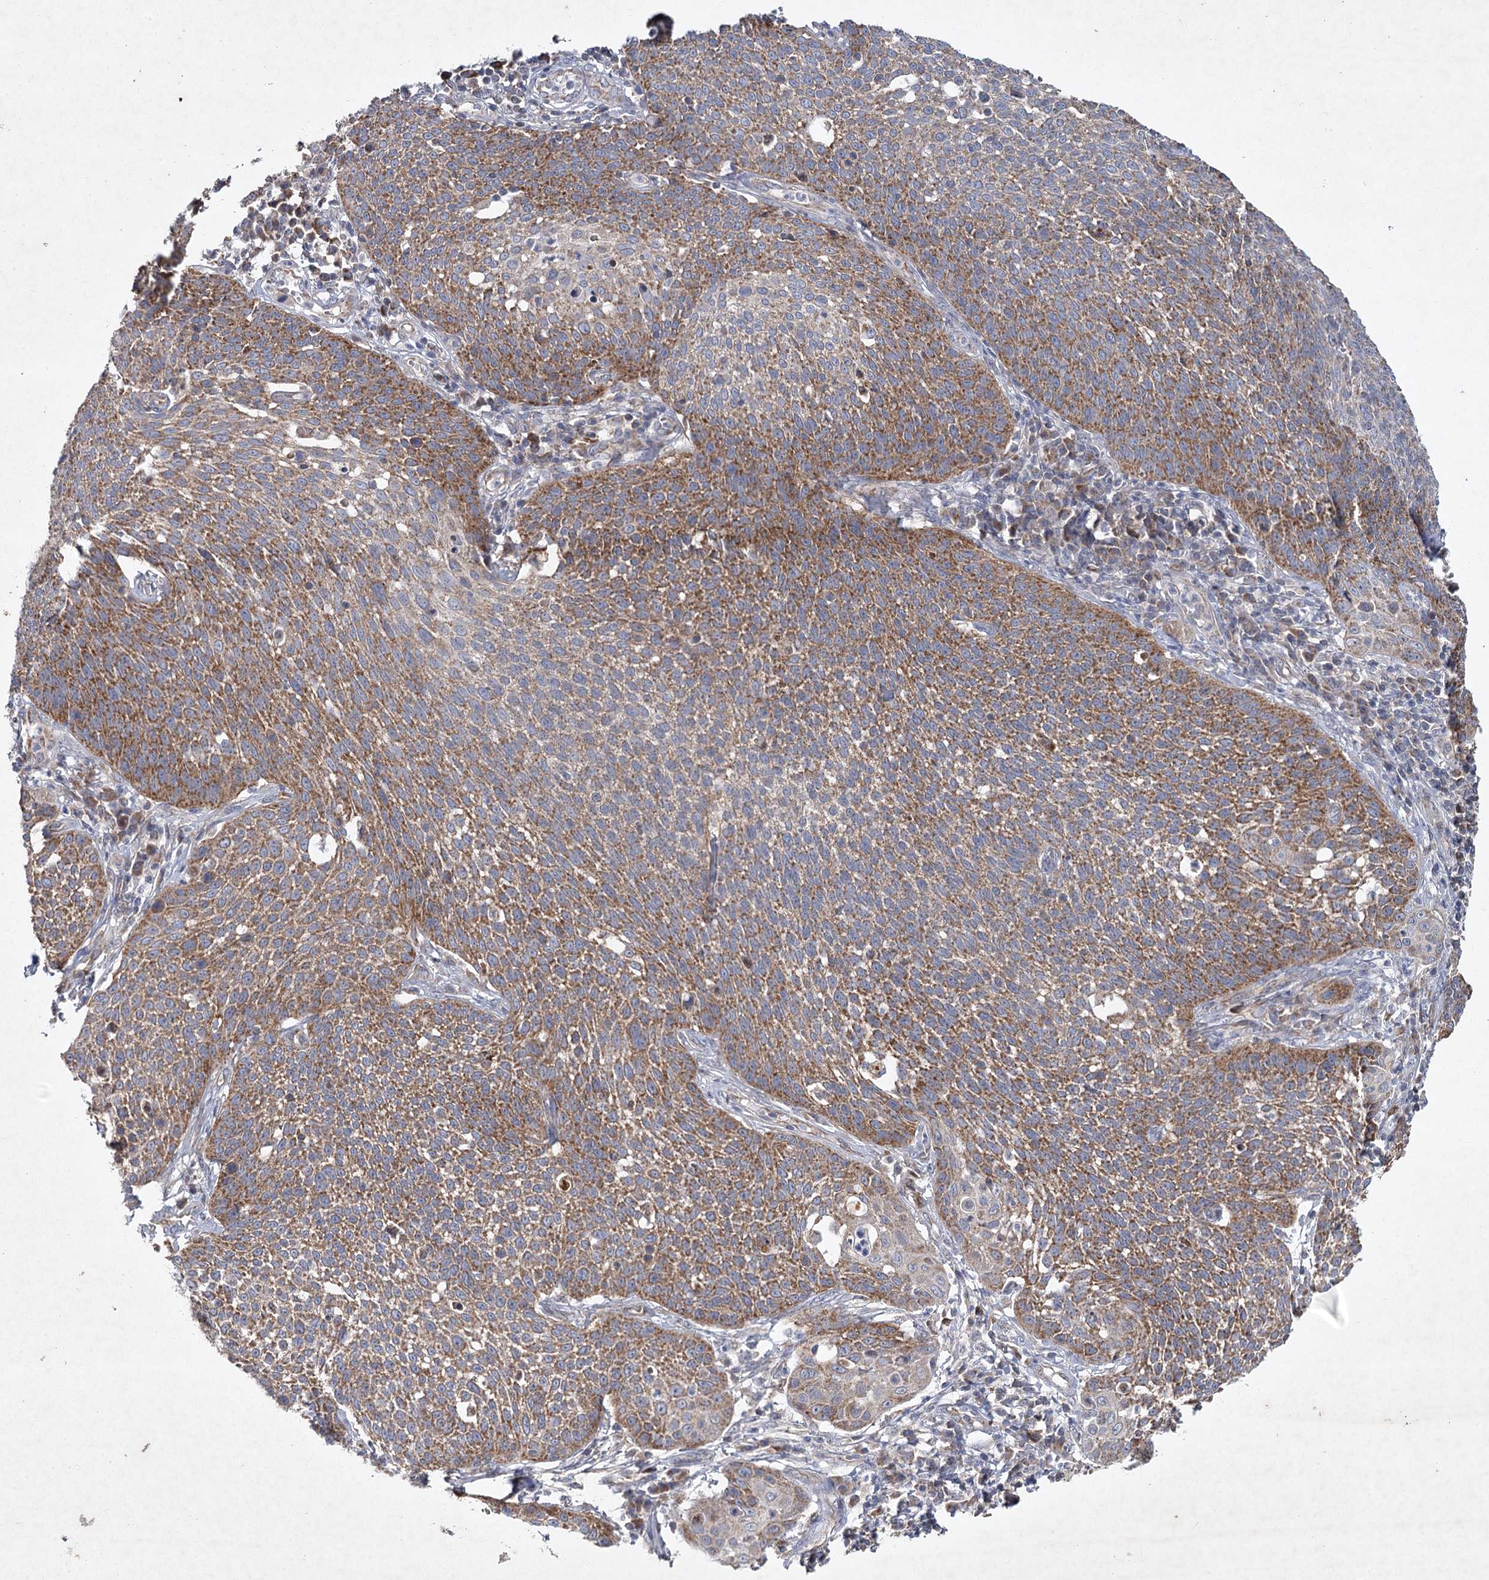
{"staining": {"intensity": "moderate", "quantity": ">75%", "location": "cytoplasmic/membranous"}, "tissue": "cervical cancer", "cell_type": "Tumor cells", "image_type": "cancer", "snomed": [{"axis": "morphology", "description": "Squamous cell carcinoma, NOS"}, {"axis": "topography", "description": "Cervix"}], "caption": "DAB (3,3'-diaminobenzidine) immunohistochemical staining of cervical cancer exhibits moderate cytoplasmic/membranous protein positivity in about >75% of tumor cells. (Stains: DAB (3,3'-diaminobenzidine) in brown, nuclei in blue, Microscopy: brightfield microscopy at high magnification).", "gene": "MRPL44", "patient": {"sex": "female", "age": 34}}